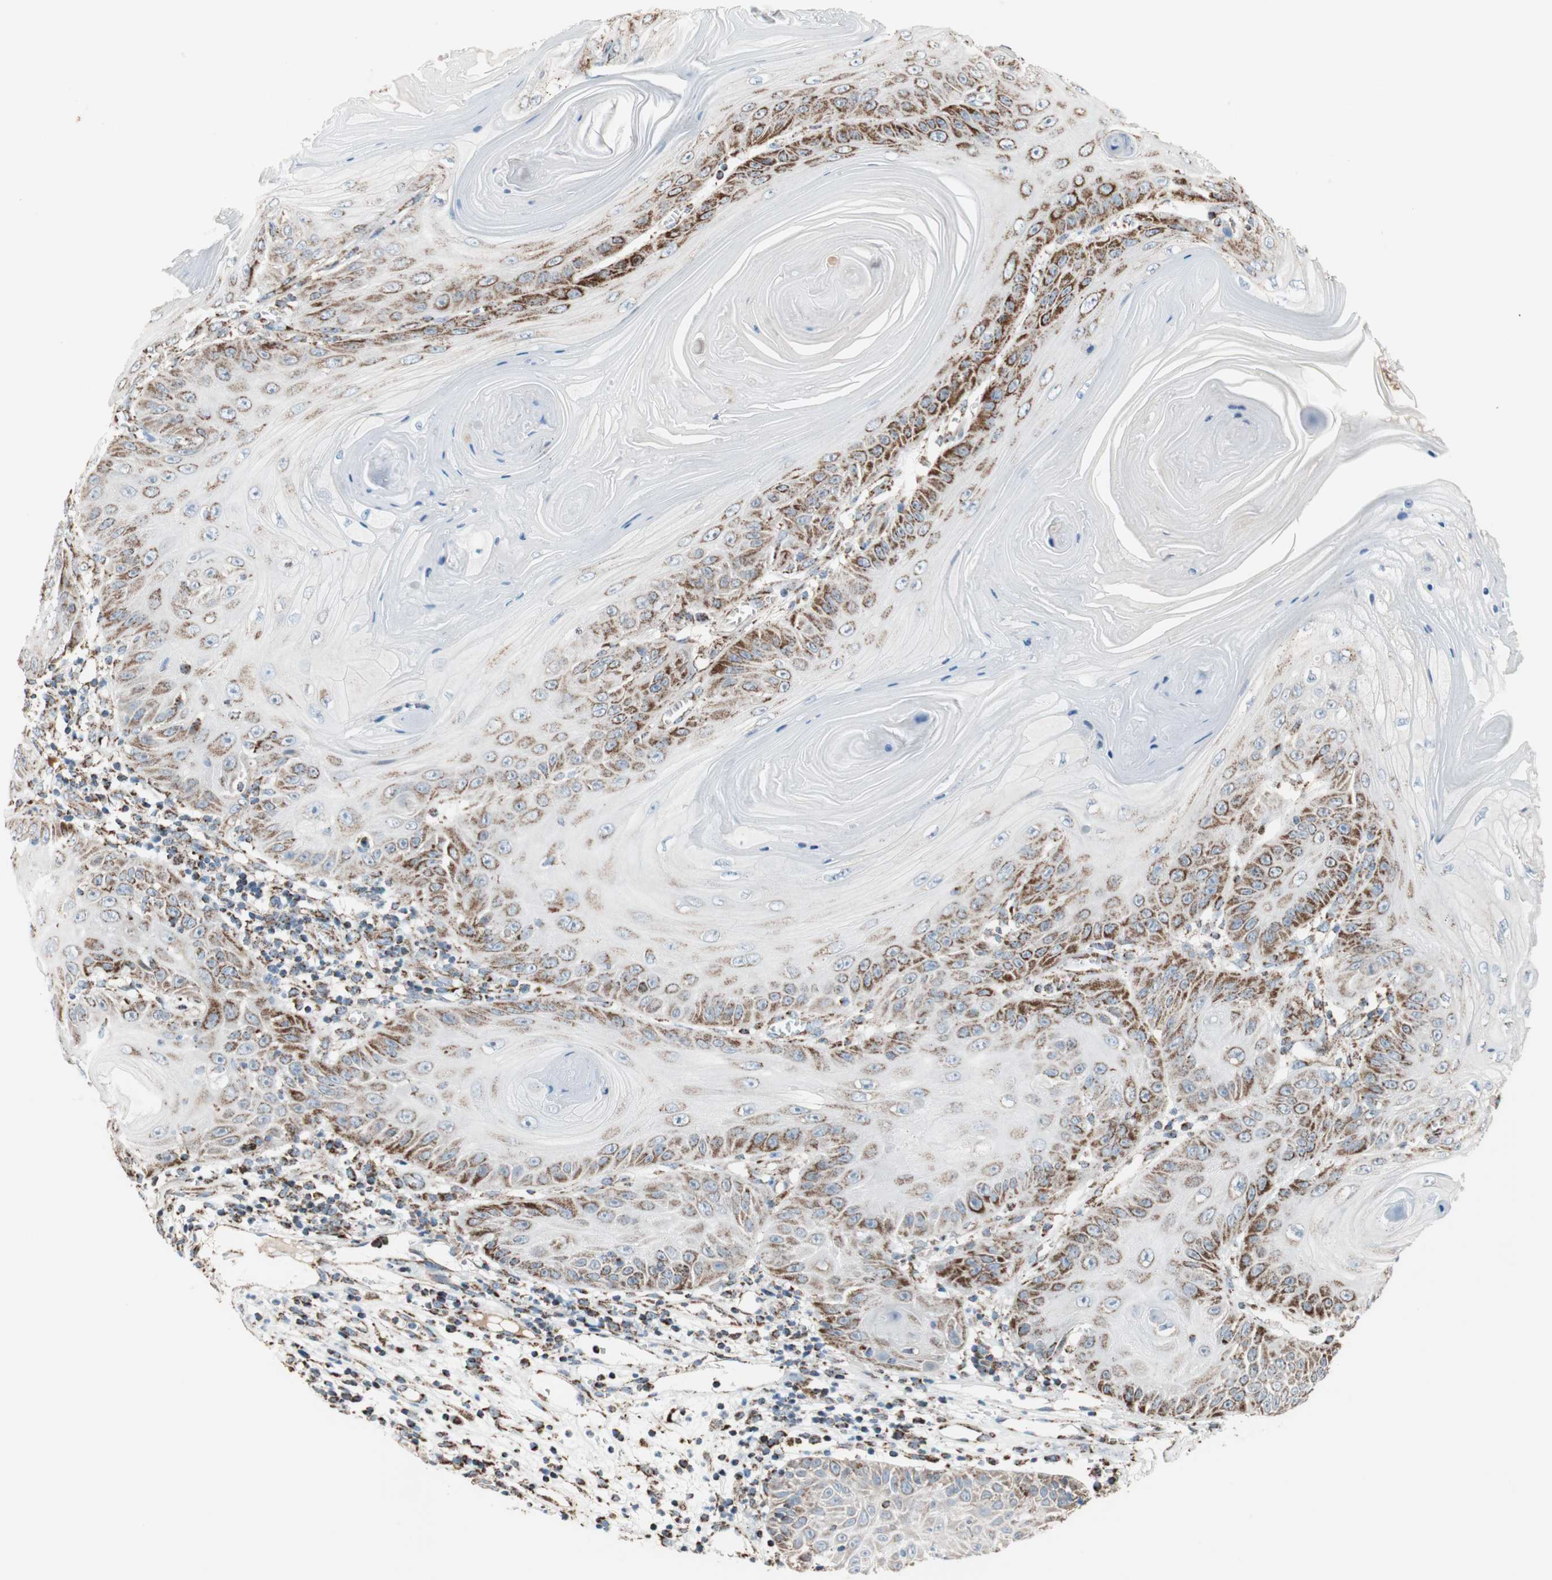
{"staining": {"intensity": "strong", "quantity": "25%-75%", "location": "cytoplasmic/membranous"}, "tissue": "skin cancer", "cell_type": "Tumor cells", "image_type": "cancer", "snomed": [{"axis": "morphology", "description": "Squamous cell carcinoma, NOS"}, {"axis": "topography", "description": "Skin"}], "caption": "Immunohistochemical staining of human skin cancer (squamous cell carcinoma) demonstrates strong cytoplasmic/membranous protein staining in approximately 25%-75% of tumor cells.", "gene": "PCSK4", "patient": {"sex": "female", "age": 78}}